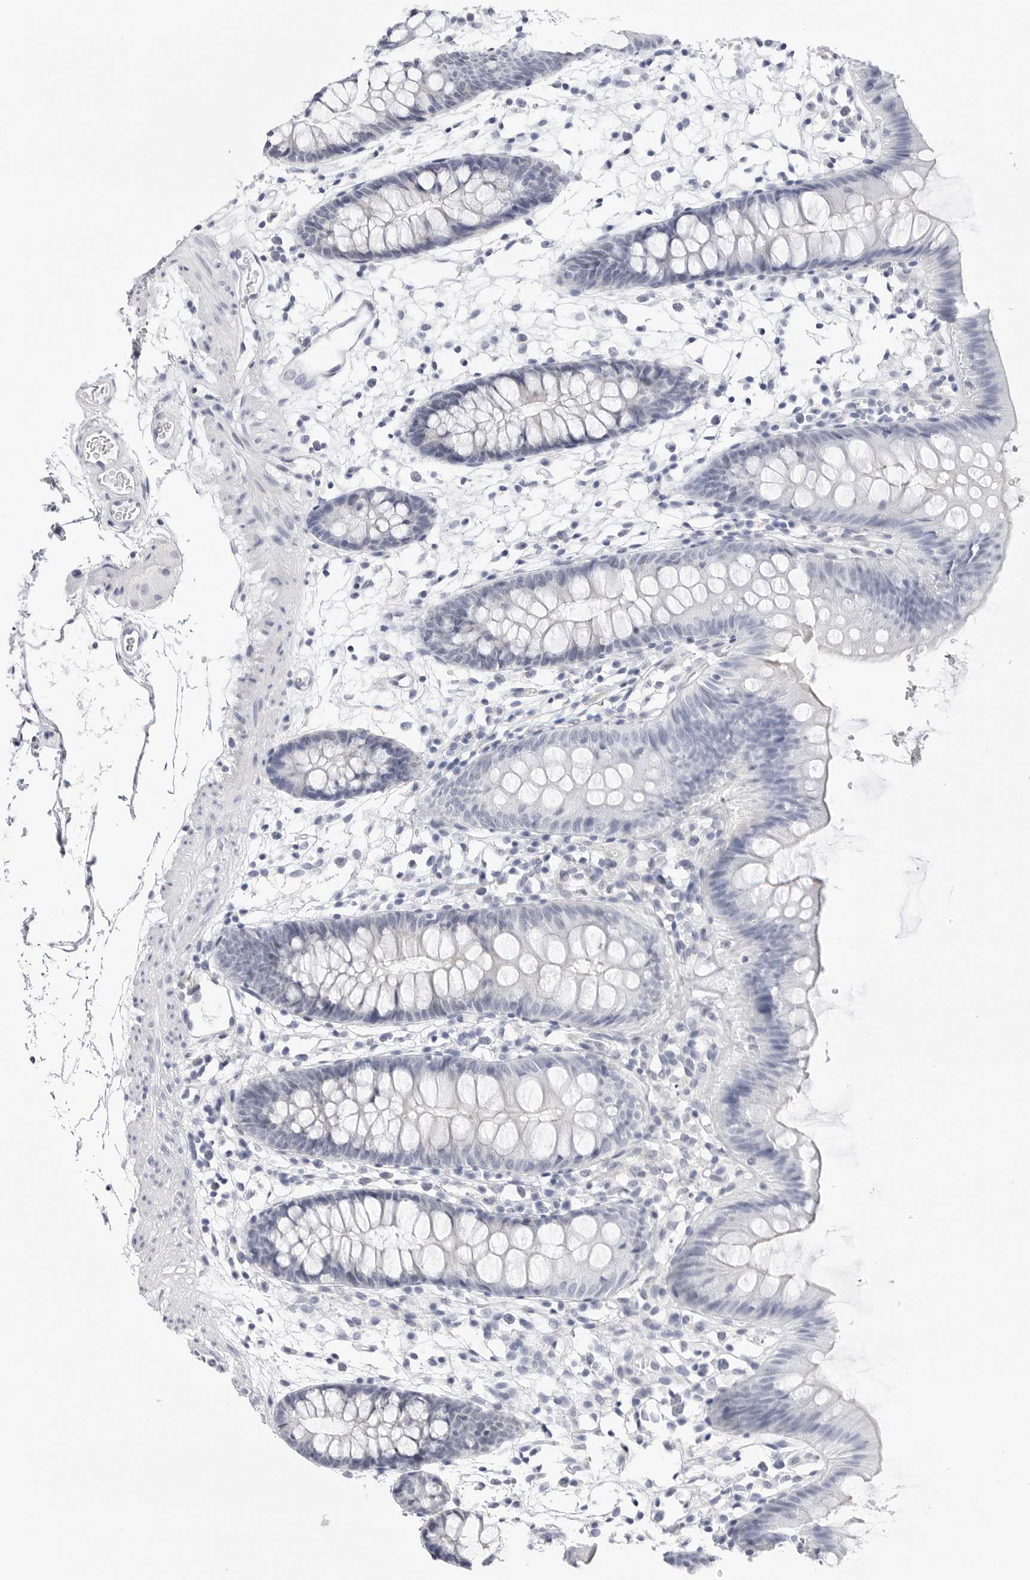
{"staining": {"intensity": "negative", "quantity": "none", "location": "none"}, "tissue": "colon", "cell_type": "Endothelial cells", "image_type": "normal", "snomed": [{"axis": "morphology", "description": "Normal tissue, NOS"}, {"axis": "topography", "description": "Colon"}], "caption": "This is a micrograph of IHC staining of benign colon, which shows no staining in endothelial cells.", "gene": "SLC19A1", "patient": {"sex": "male", "age": 56}}